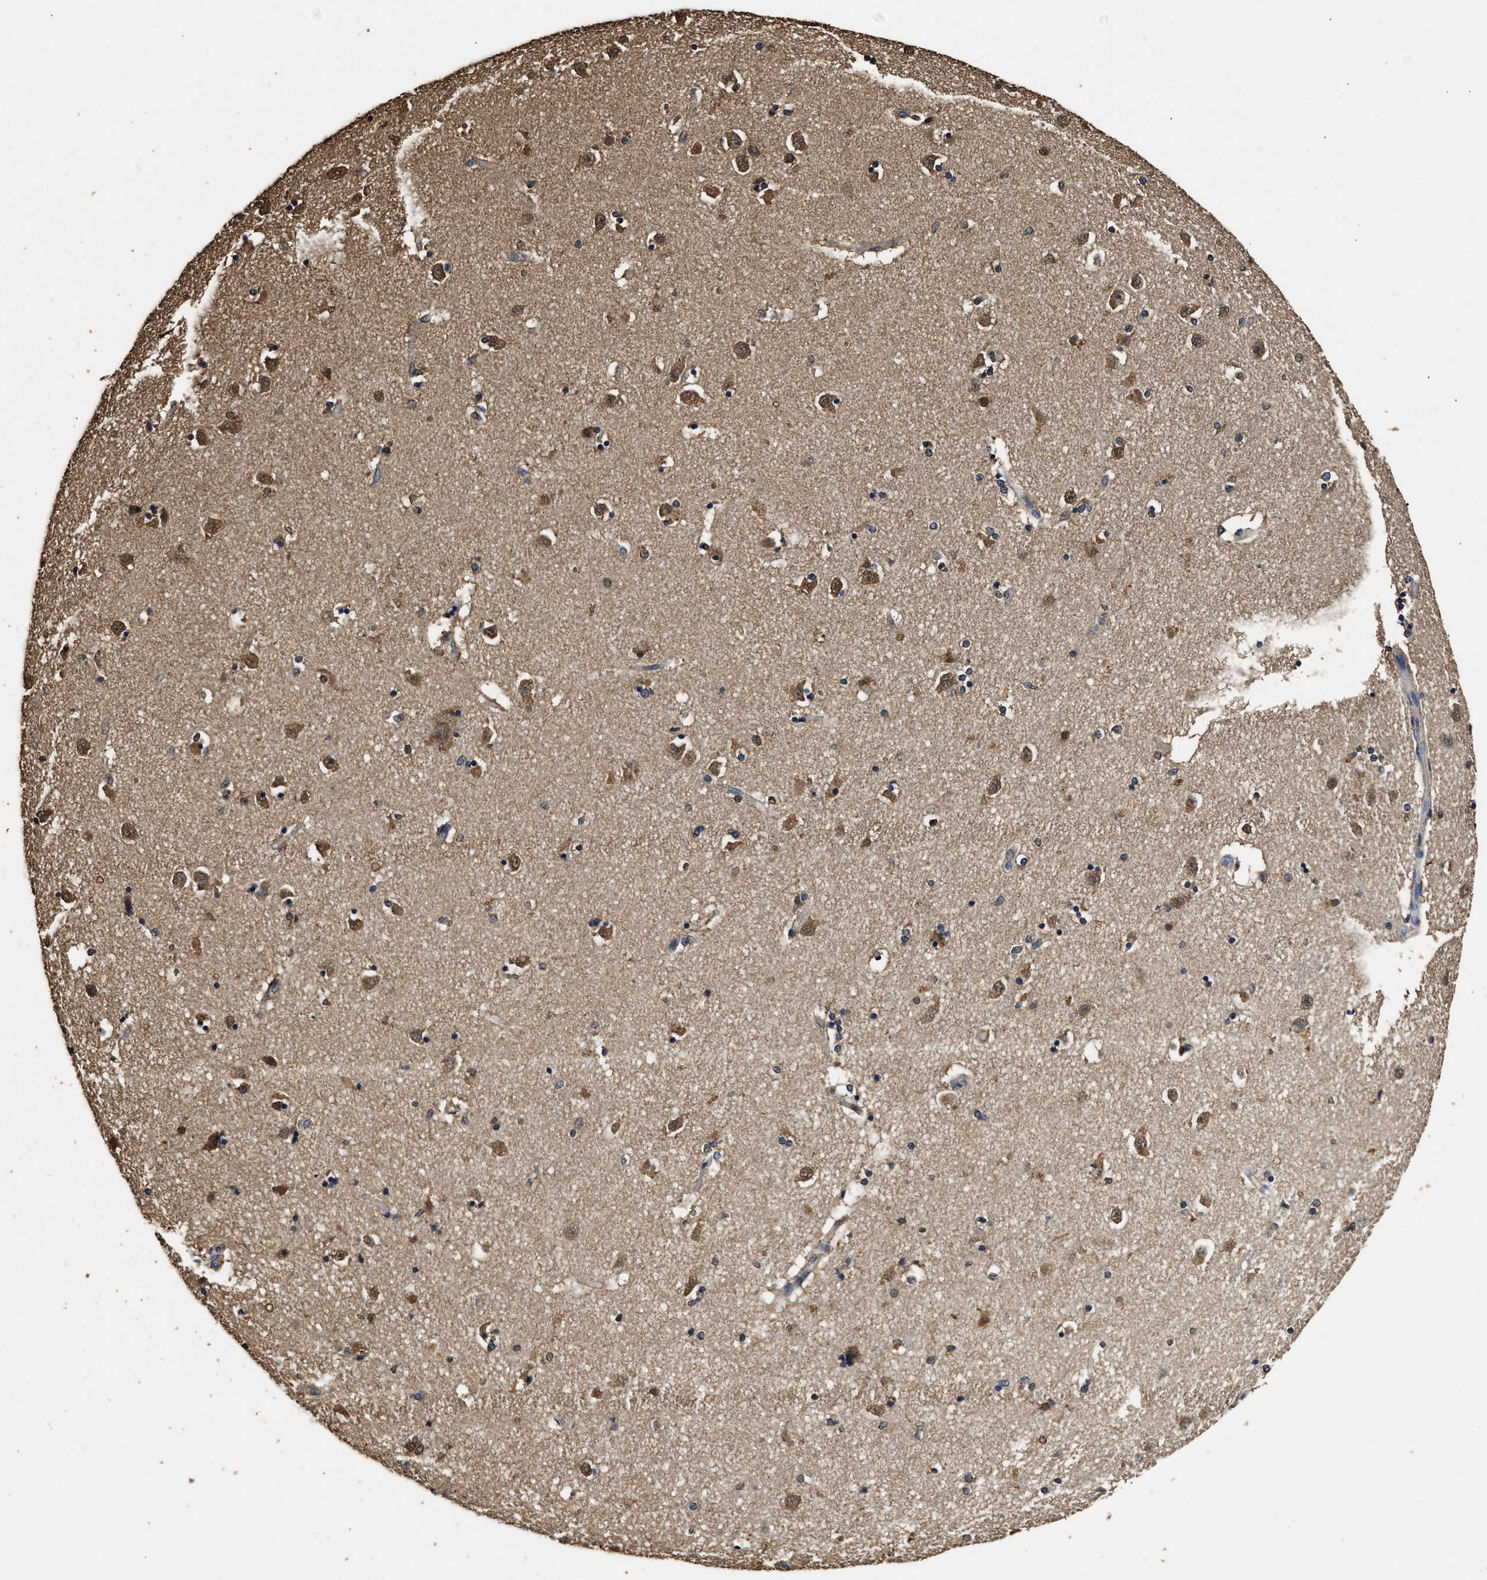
{"staining": {"intensity": "strong", "quantity": "<25%", "location": "nuclear"}, "tissue": "caudate", "cell_type": "Glial cells", "image_type": "normal", "snomed": [{"axis": "morphology", "description": "Normal tissue, NOS"}, {"axis": "topography", "description": "Lateral ventricle wall"}], "caption": "Immunohistochemical staining of benign caudate shows strong nuclear protein positivity in approximately <25% of glial cells.", "gene": "YWHAE", "patient": {"sex": "female", "age": 54}}